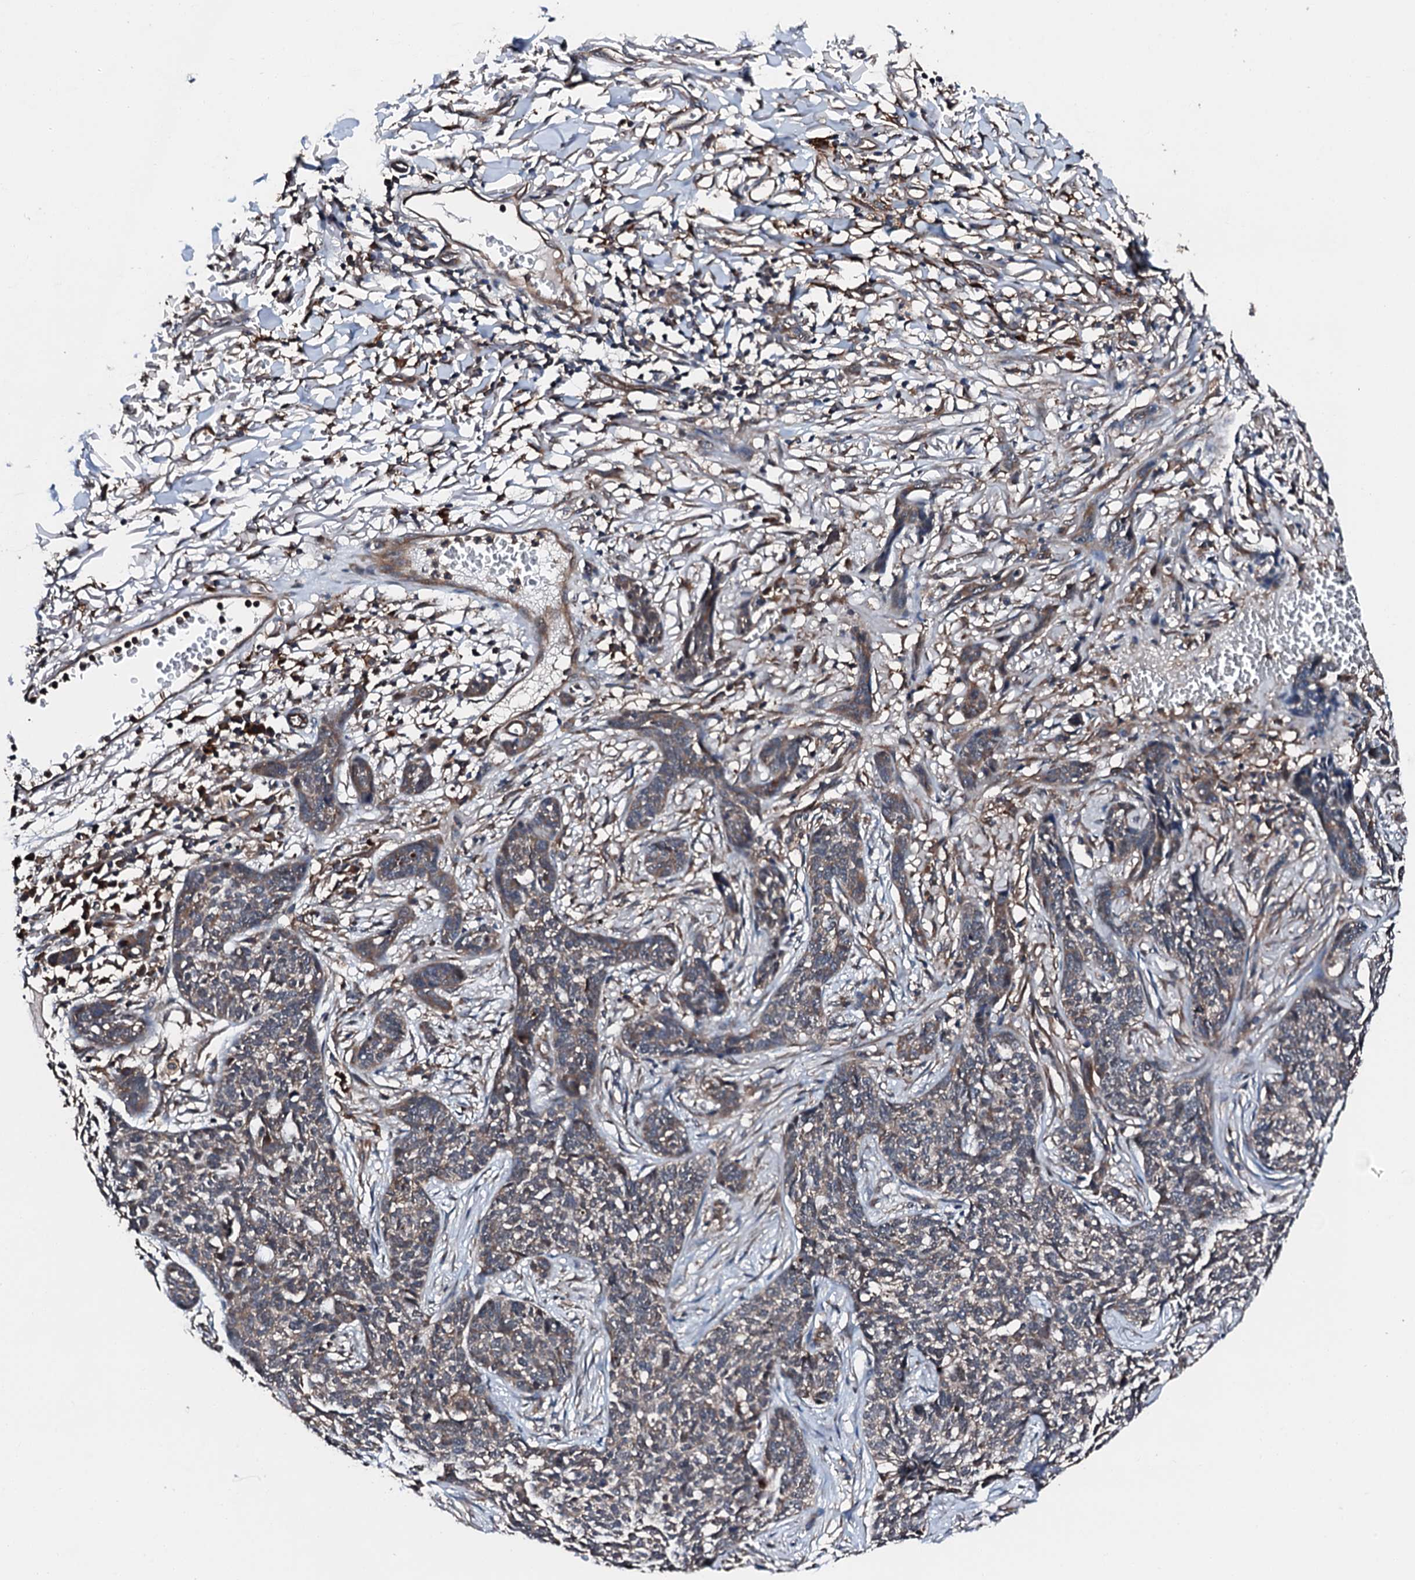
{"staining": {"intensity": "weak", "quantity": "25%-75%", "location": "cytoplasmic/membranous"}, "tissue": "skin cancer", "cell_type": "Tumor cells", "image_type": "cancer", "snomed": [{"axis": "morphology", "description": "Basal cell carcinoma"}, {"axis": "topography", "description": "Skin"}], "caption": "Protein expression analysis of human skin cancer reveals weak cytoplasmic/membranous staining in approximately 25%-75% of tumor cells. (DAB IHC, brown staining for protein, blue staining for nuclei).", "gene": "FGD4", "patient": {"sex": "male", "age": 85}}